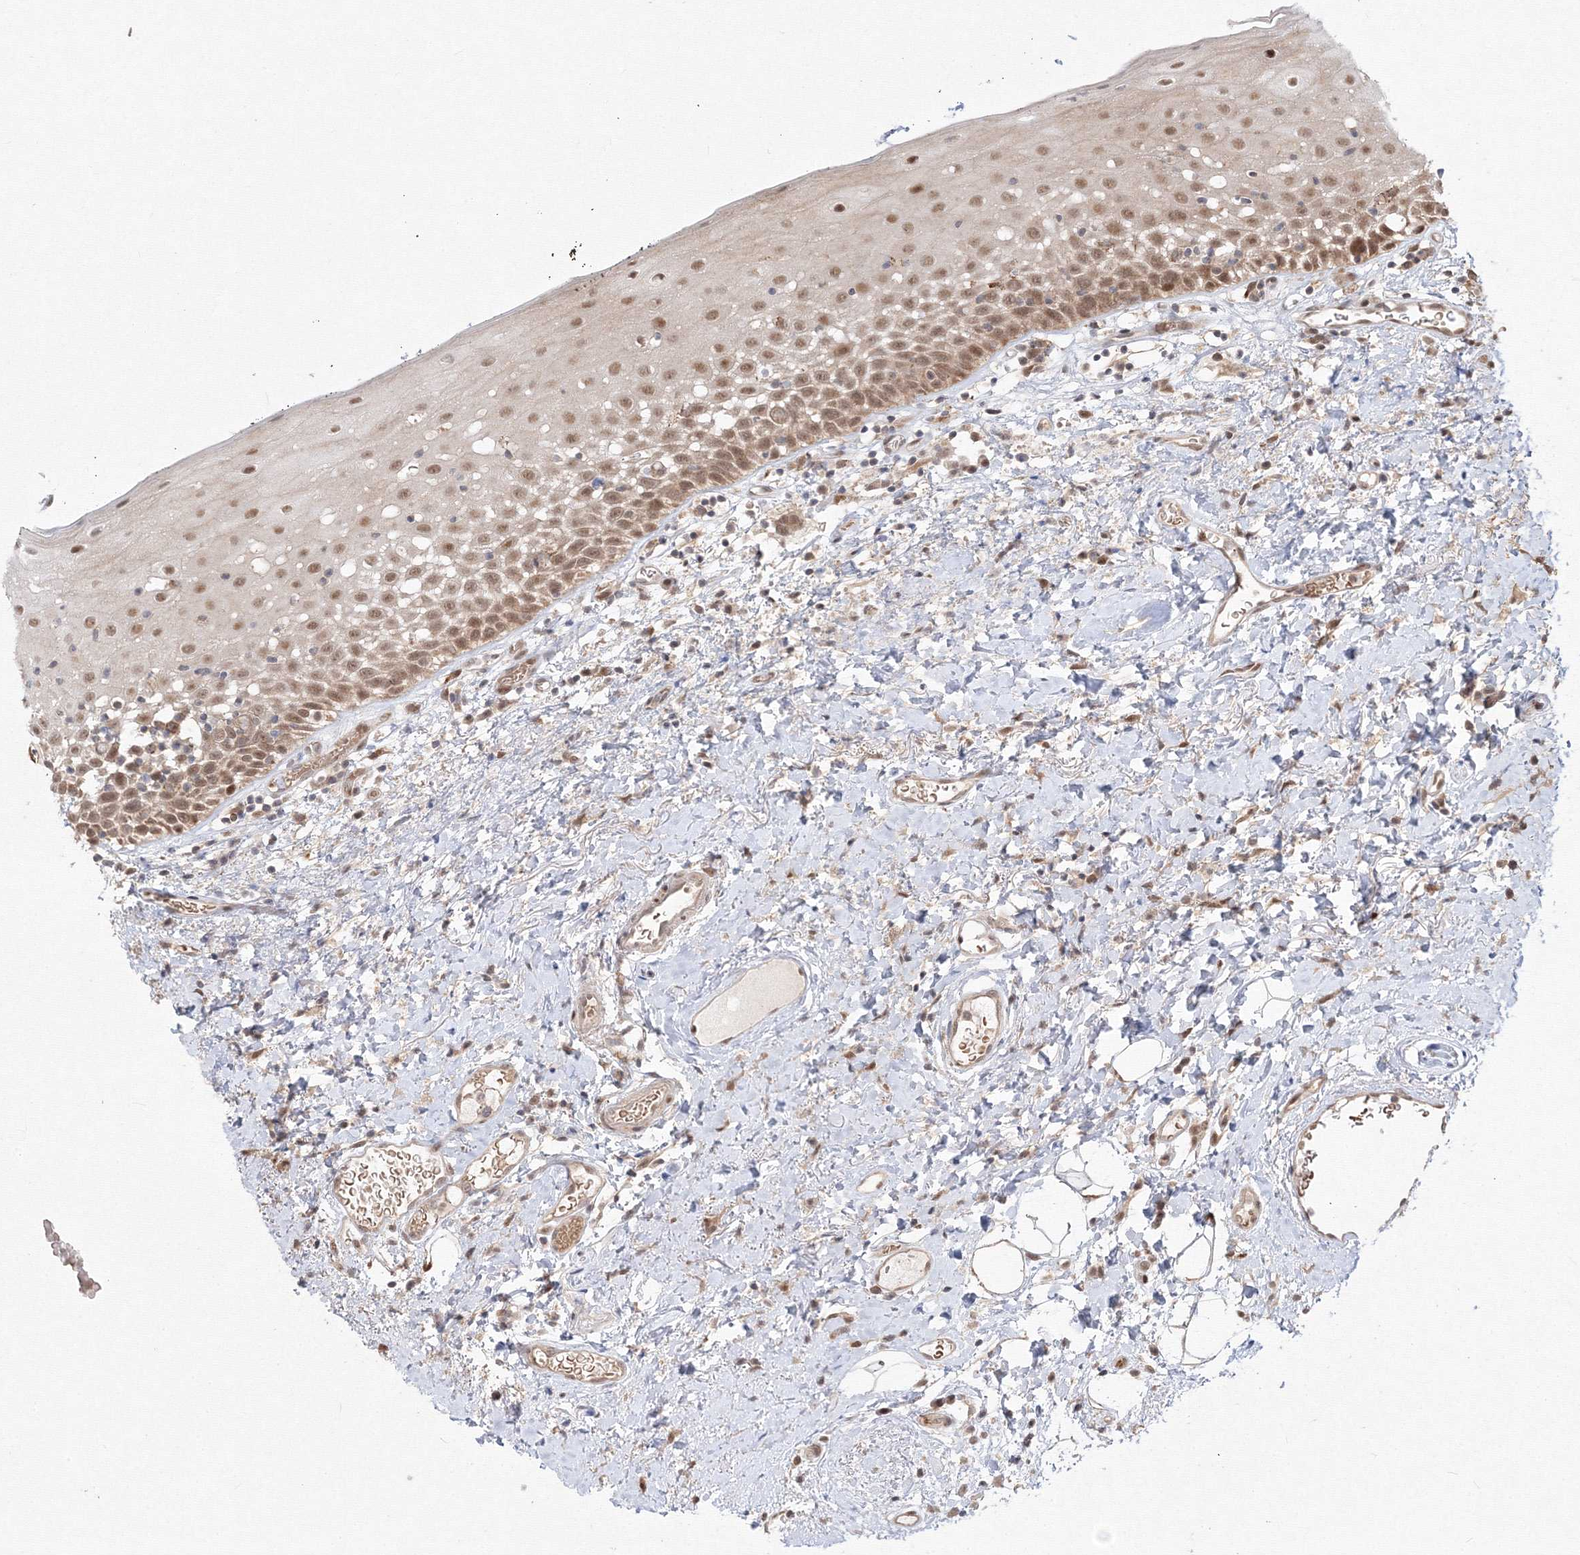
{"staining": {"intensity": "moderate", "quantity": "25%-75%", "location": "nuclear"}, "tissue": "oral mucosa", "cell_type": "Squamous epithelial cells", "image_type": "normal", "snomed": [{"axis": "morphology", "description": "Normal tissue, NOS"}, {"axis": "topography", "description": "Oral tissue"}], "caption": "Moderate nuclear protein expression is appreciated in about 25%-75% of squamous epithelial cells in oral mucosa. (IHC, brightfield microscopy, high magnification).", "gene": "COPS4", "patient": {"sex": "male", "age": 74}}